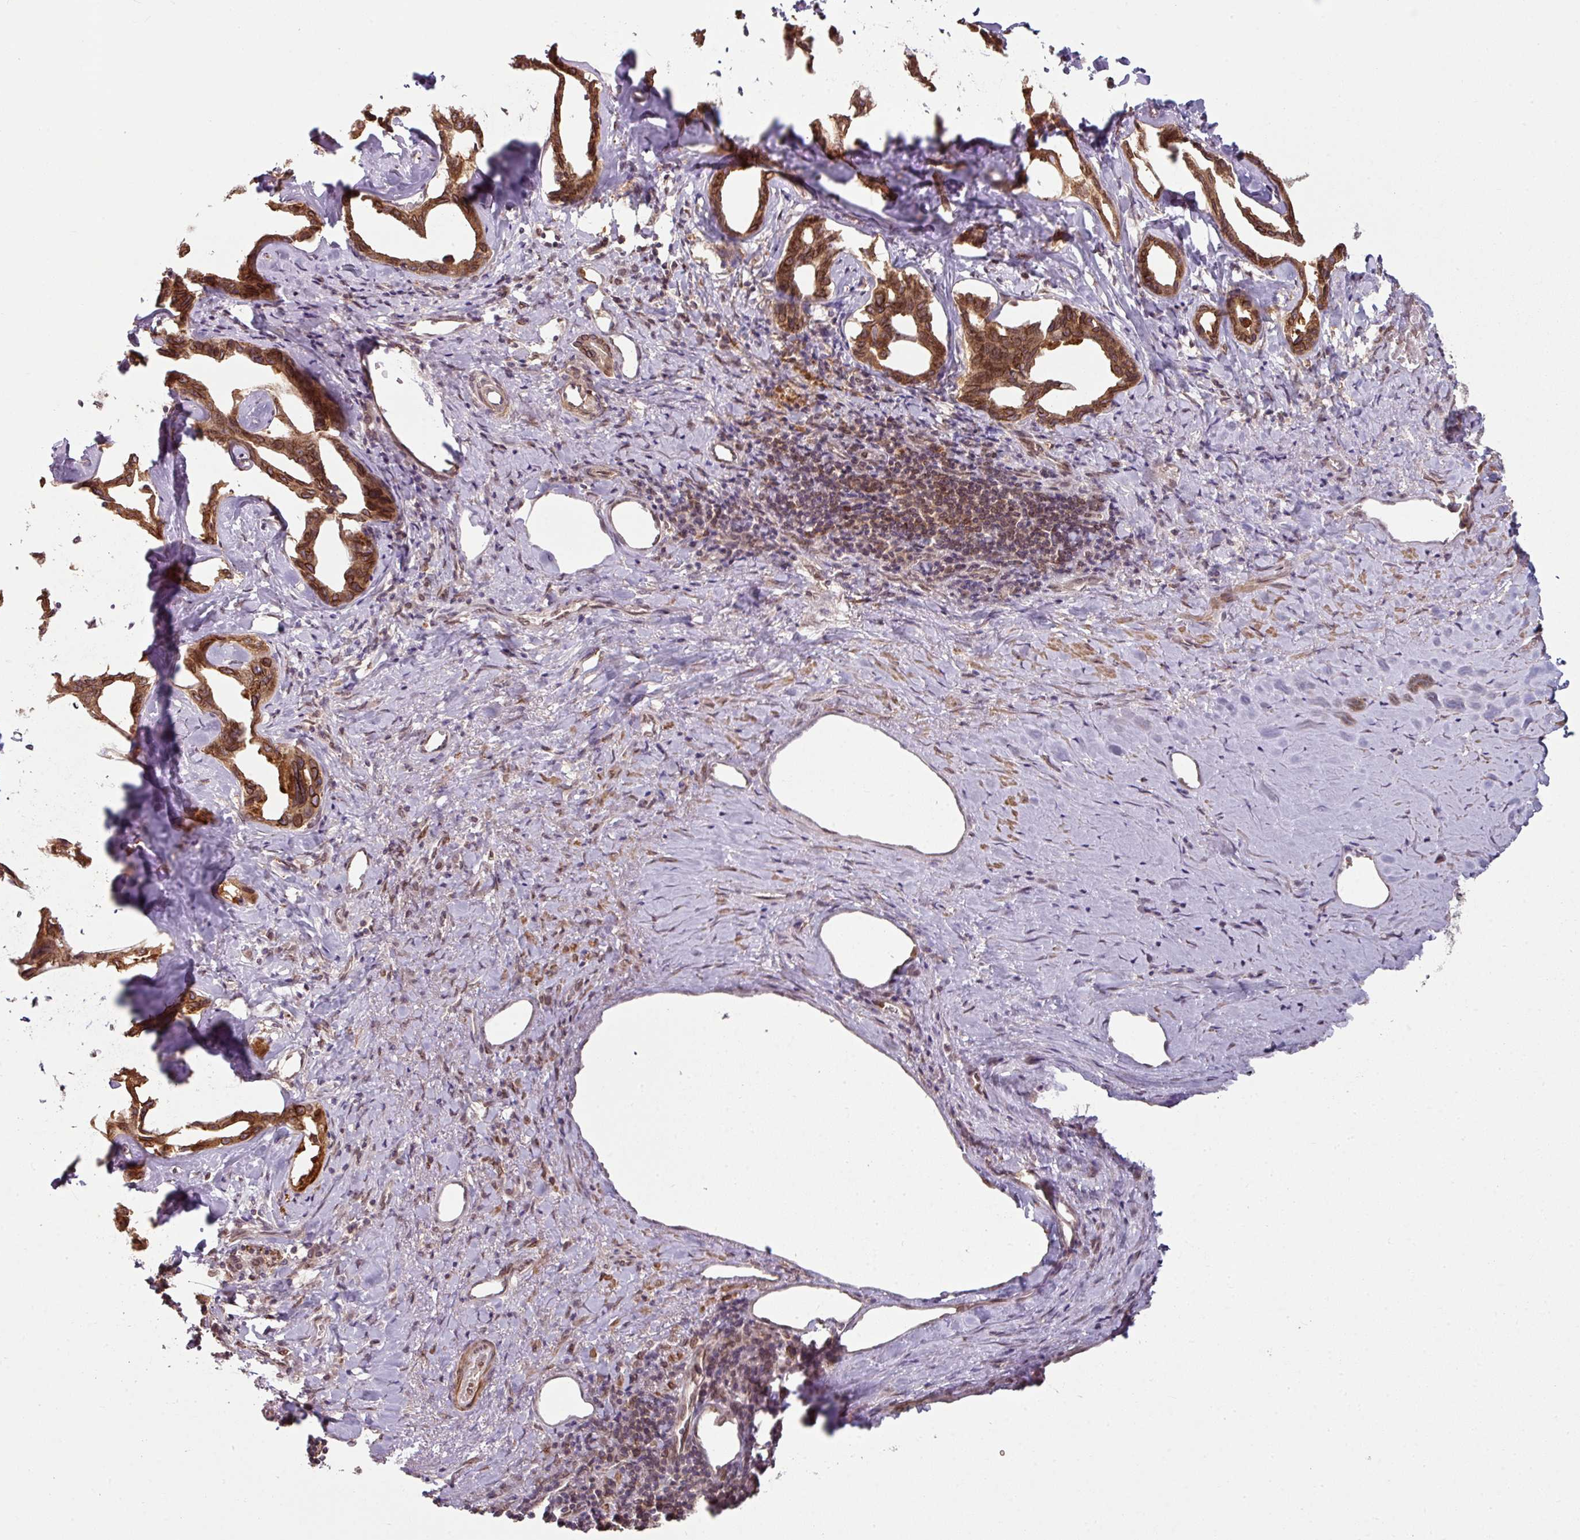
{"staining": {"intensity": "strong", "quantity": ">75%", "location": "cytoplasmic/membranous,nuclear"}, "tissue": "liver cancer", "cell_type": "Tumor cells", "image_type": "cancer", "snomed": [{"axis": "morphology", "description": "Cholangiocarcinoma"}, {"axis": "topography", "description": "Liver"}], "caption": "The immunohistochemical stain highlights strong cytoplasmic/membranous and nuclear positivity in tumor cells of liver cancer tissue.", "gene": "RANGAP1", "patient": {"sex": "male", "age": 59}}